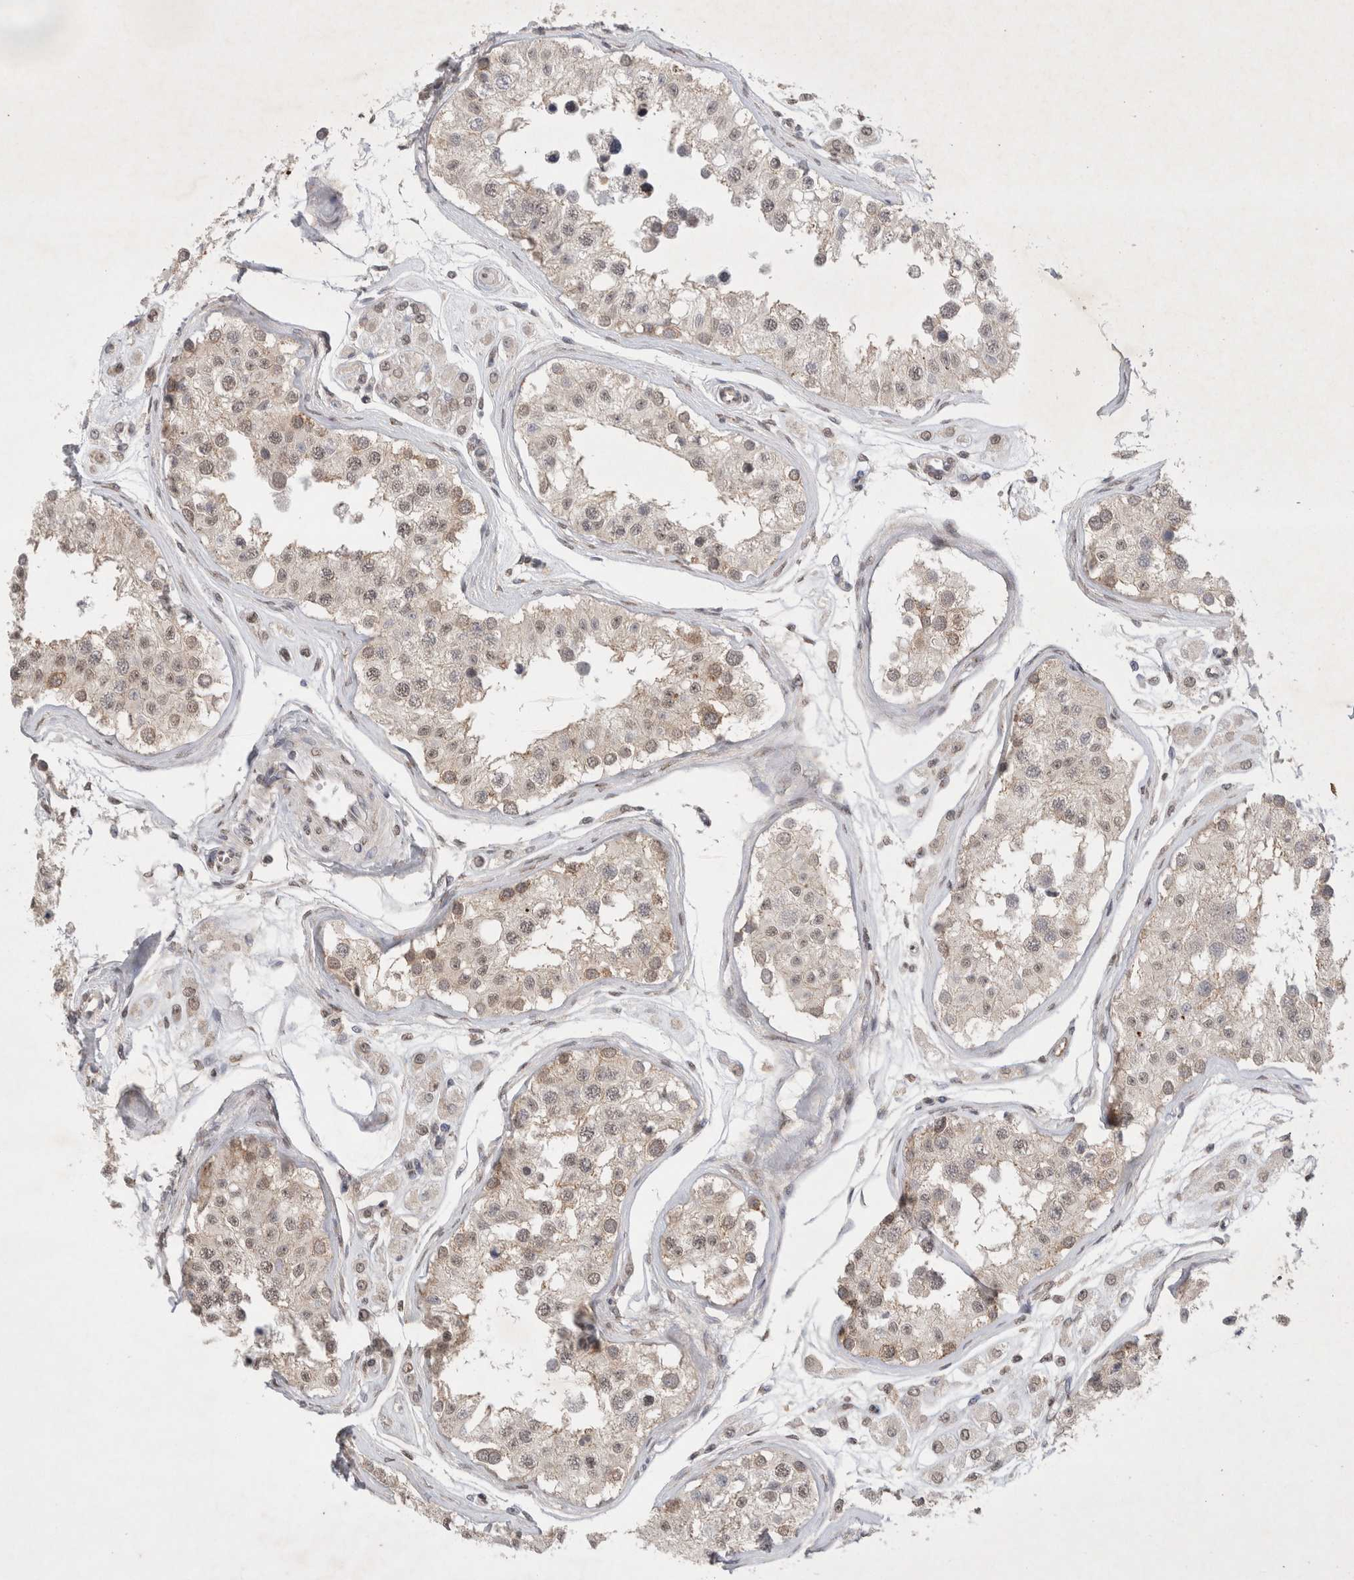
{"staining": {"intensity": "weak", "quantity": "<25%", "location": "cytoplasmic/membranous"}, "tissue": "testis", "cell_type": "Cells in seminiferous ducts", "image_type": "normal", "snomed": [{"axis": "morphology", "description": "Normal tissue, NOS"}, {"axis": "morphology", "description": "Adenocarcinoma, metastatic, NOS"}, {"axis": "topography", "description": "Testis"}], "caption": "This is a photomicrograph of immunohistochemistry staining of benign testis, which shows no staining in cells in seminiferous ducts. (DAB immunohistochemistry (IHC) with hematoxylin counter stain).", "gene": "WIPF2", "patient": {"sex": "male", "age": 26}}